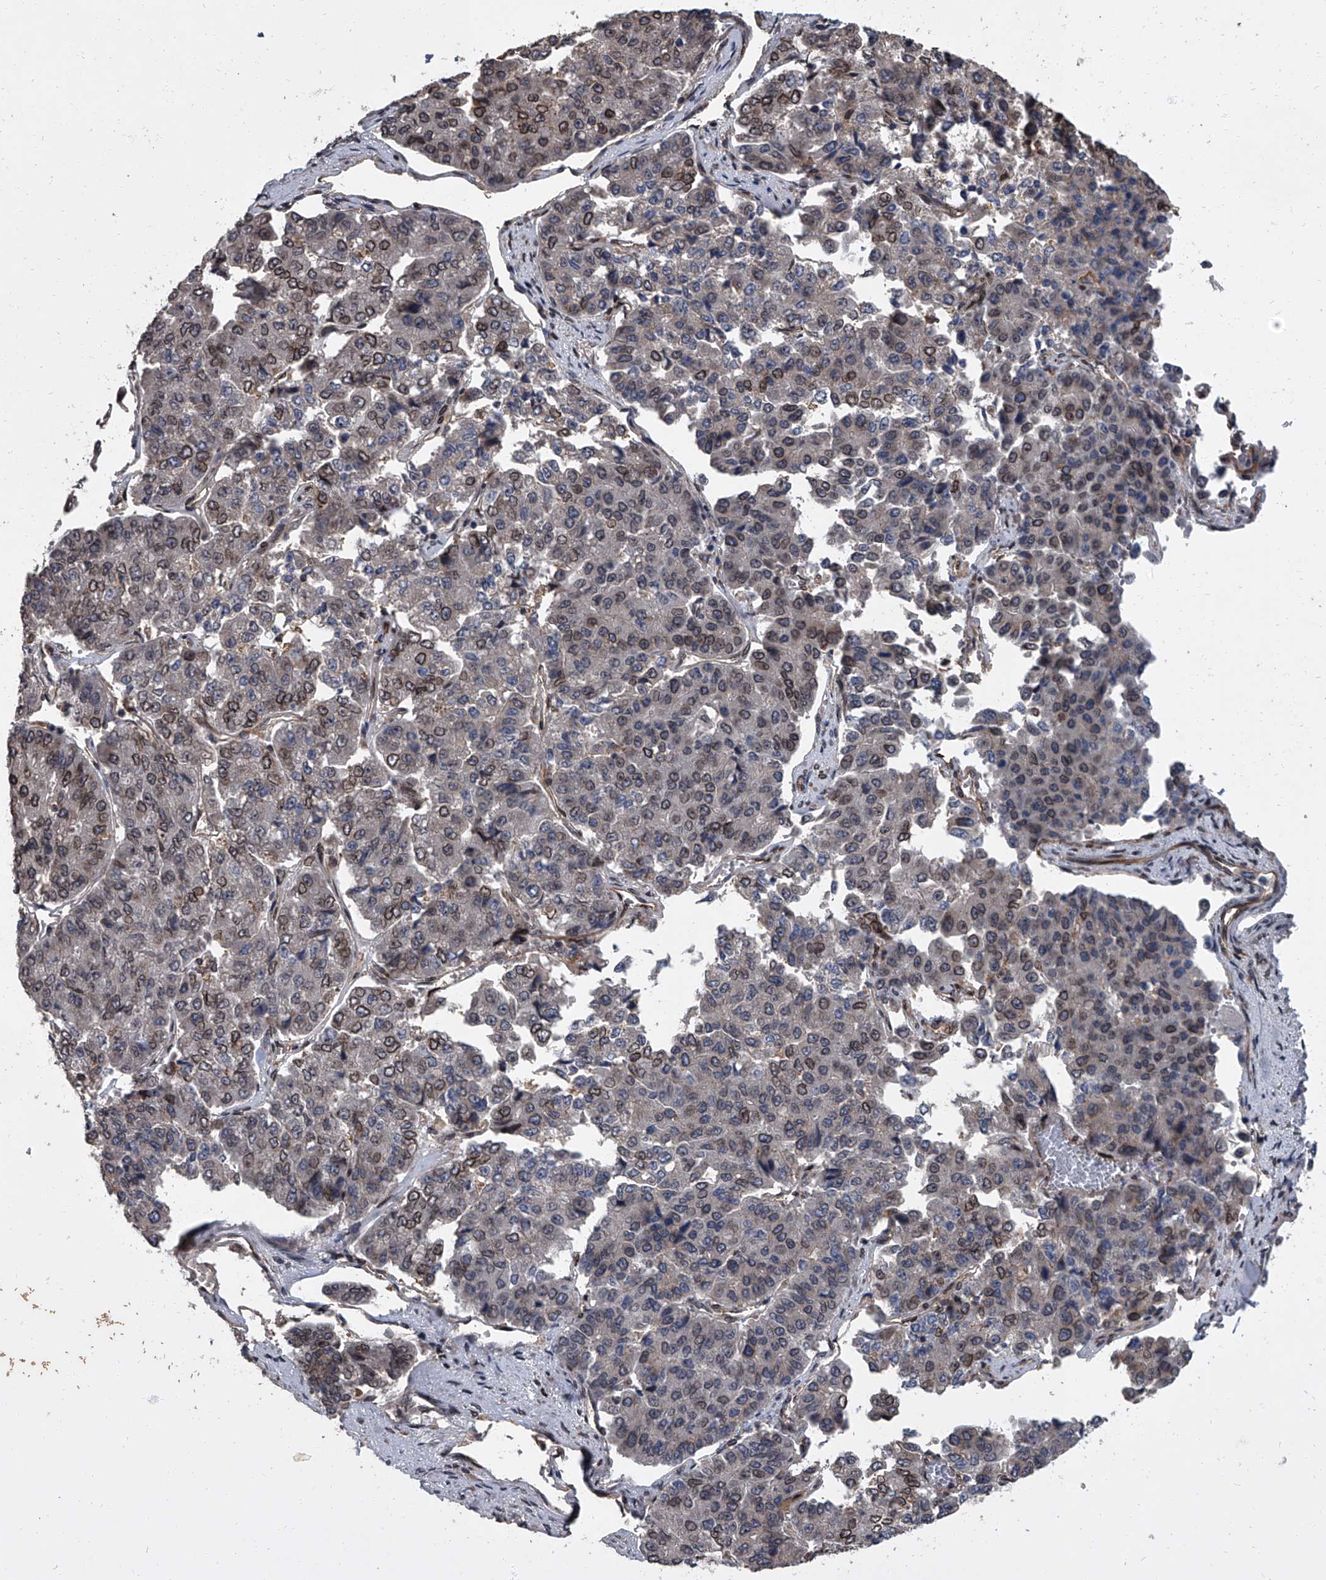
{"staining": {"intensity": "moderate", "quantity": "25%-75%", "location": "cytoplasmic/membranous,nuclear"}, "tissue": "pancreatic cancer", "cell_type": "Tumor cells", "image_type": "cancer", "snomed": [{"axis": "morphology", "description": "Adenocarcinoma, NOS"}, {"axis": "topography", "description": "Pancreas"}], "caption": "Pancreatic cancer stained for a protein (brown) reveals moderate cytoplasmic/membranous and nuclear positive staining in about 25%-75% of tumor cells.", "gene": "LRRC8C", "patient": {"sex": "male", "age": 50}}